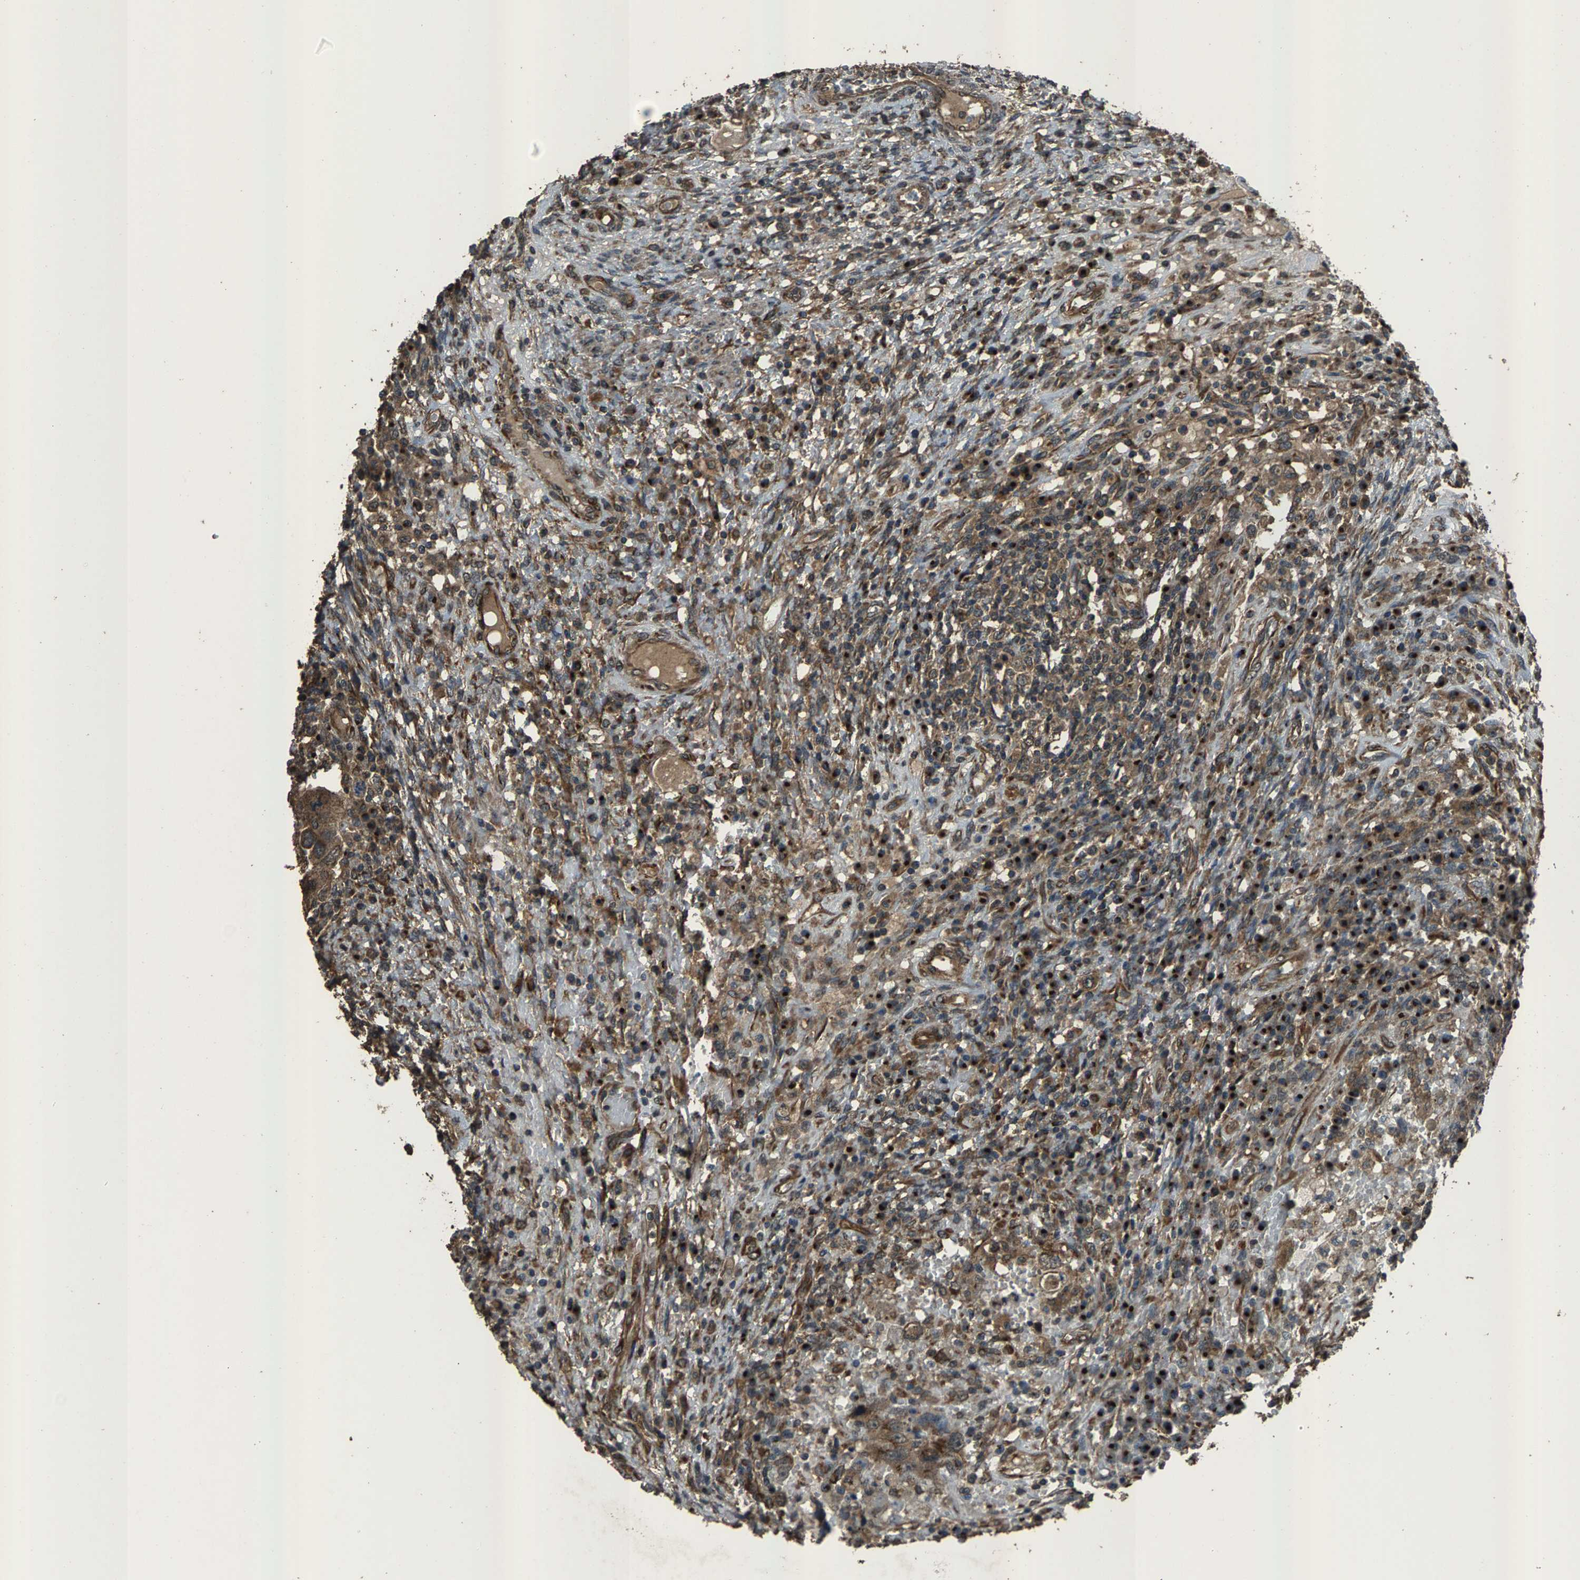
{"staining": {"intensity": "strong", "quantity": "25%-75%", "location": "cytoplasmic/membranous"}, "tissue": "testis cancer", "cell_type": "Tumor cells", "image_type": "cancer", "snomed": [{"axis": "morphology", "description": "Carcinoma, Embryonal, NOS"}, {"axis": "topography", "description": "Testis"}], "caption": "An image of human testis cancer (embryonal carcinoma) stained for a protein demonstrates strong cytoplasmic/membranous brown staining in tumor cells.", "gene": "SLC38A10", "patient": {"sex": "male", "age": 26}}